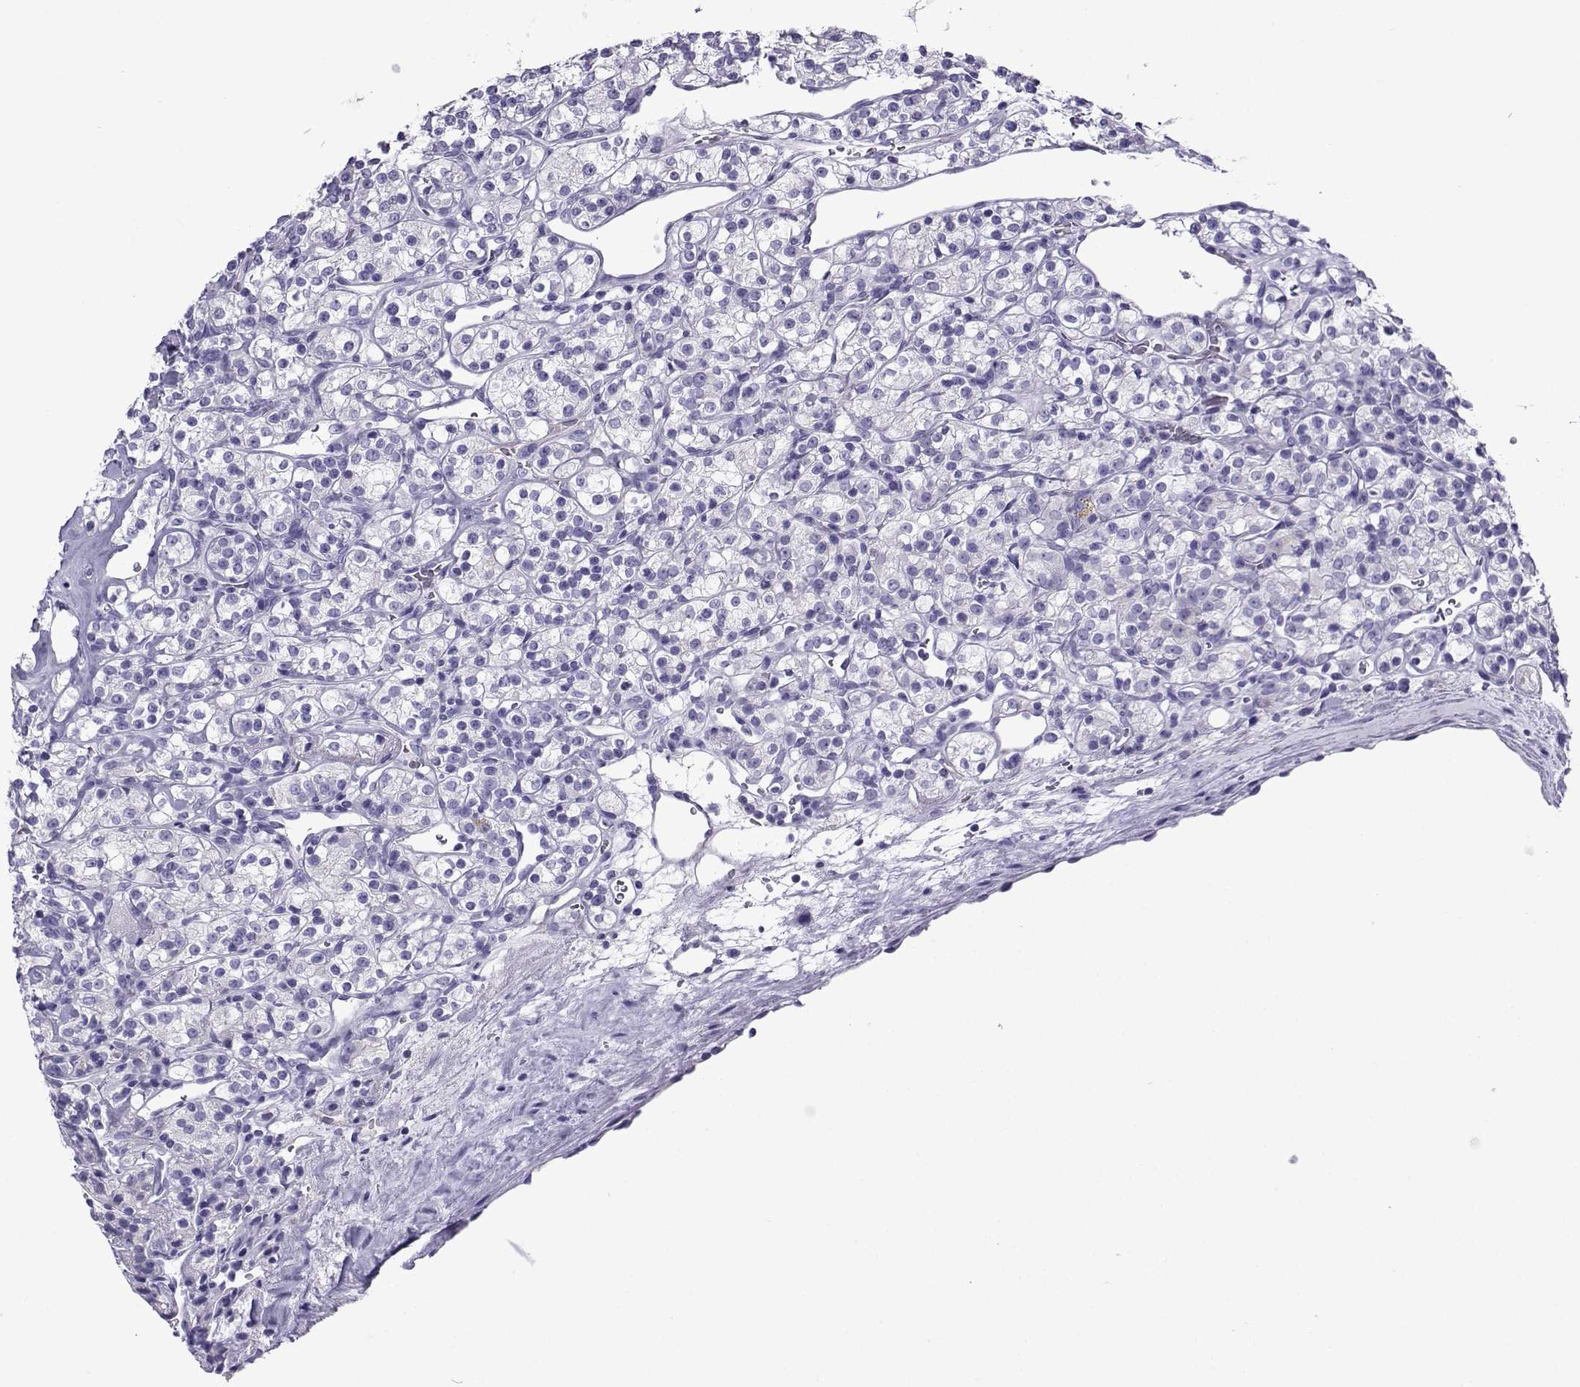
{"staining": {"intensity": "negative", "quantity": "none", "location": "none"}, "tissue": "renal cancer", "cell_type": "Tumor cells", "image_type": "cancer", "snomed": [{"axis": "morphology", "description": "Adenocarcinoma, NOS"}, {"axis": "topography", "description": "Kidney"}], "caption": "The immunohistochemistry (IHC) micrograph has no significant positivity in tumor cells of adenocarcinoma (renal) tissue.", "gene": "CD109", "patient": {"sex": "male", "age": 77}}